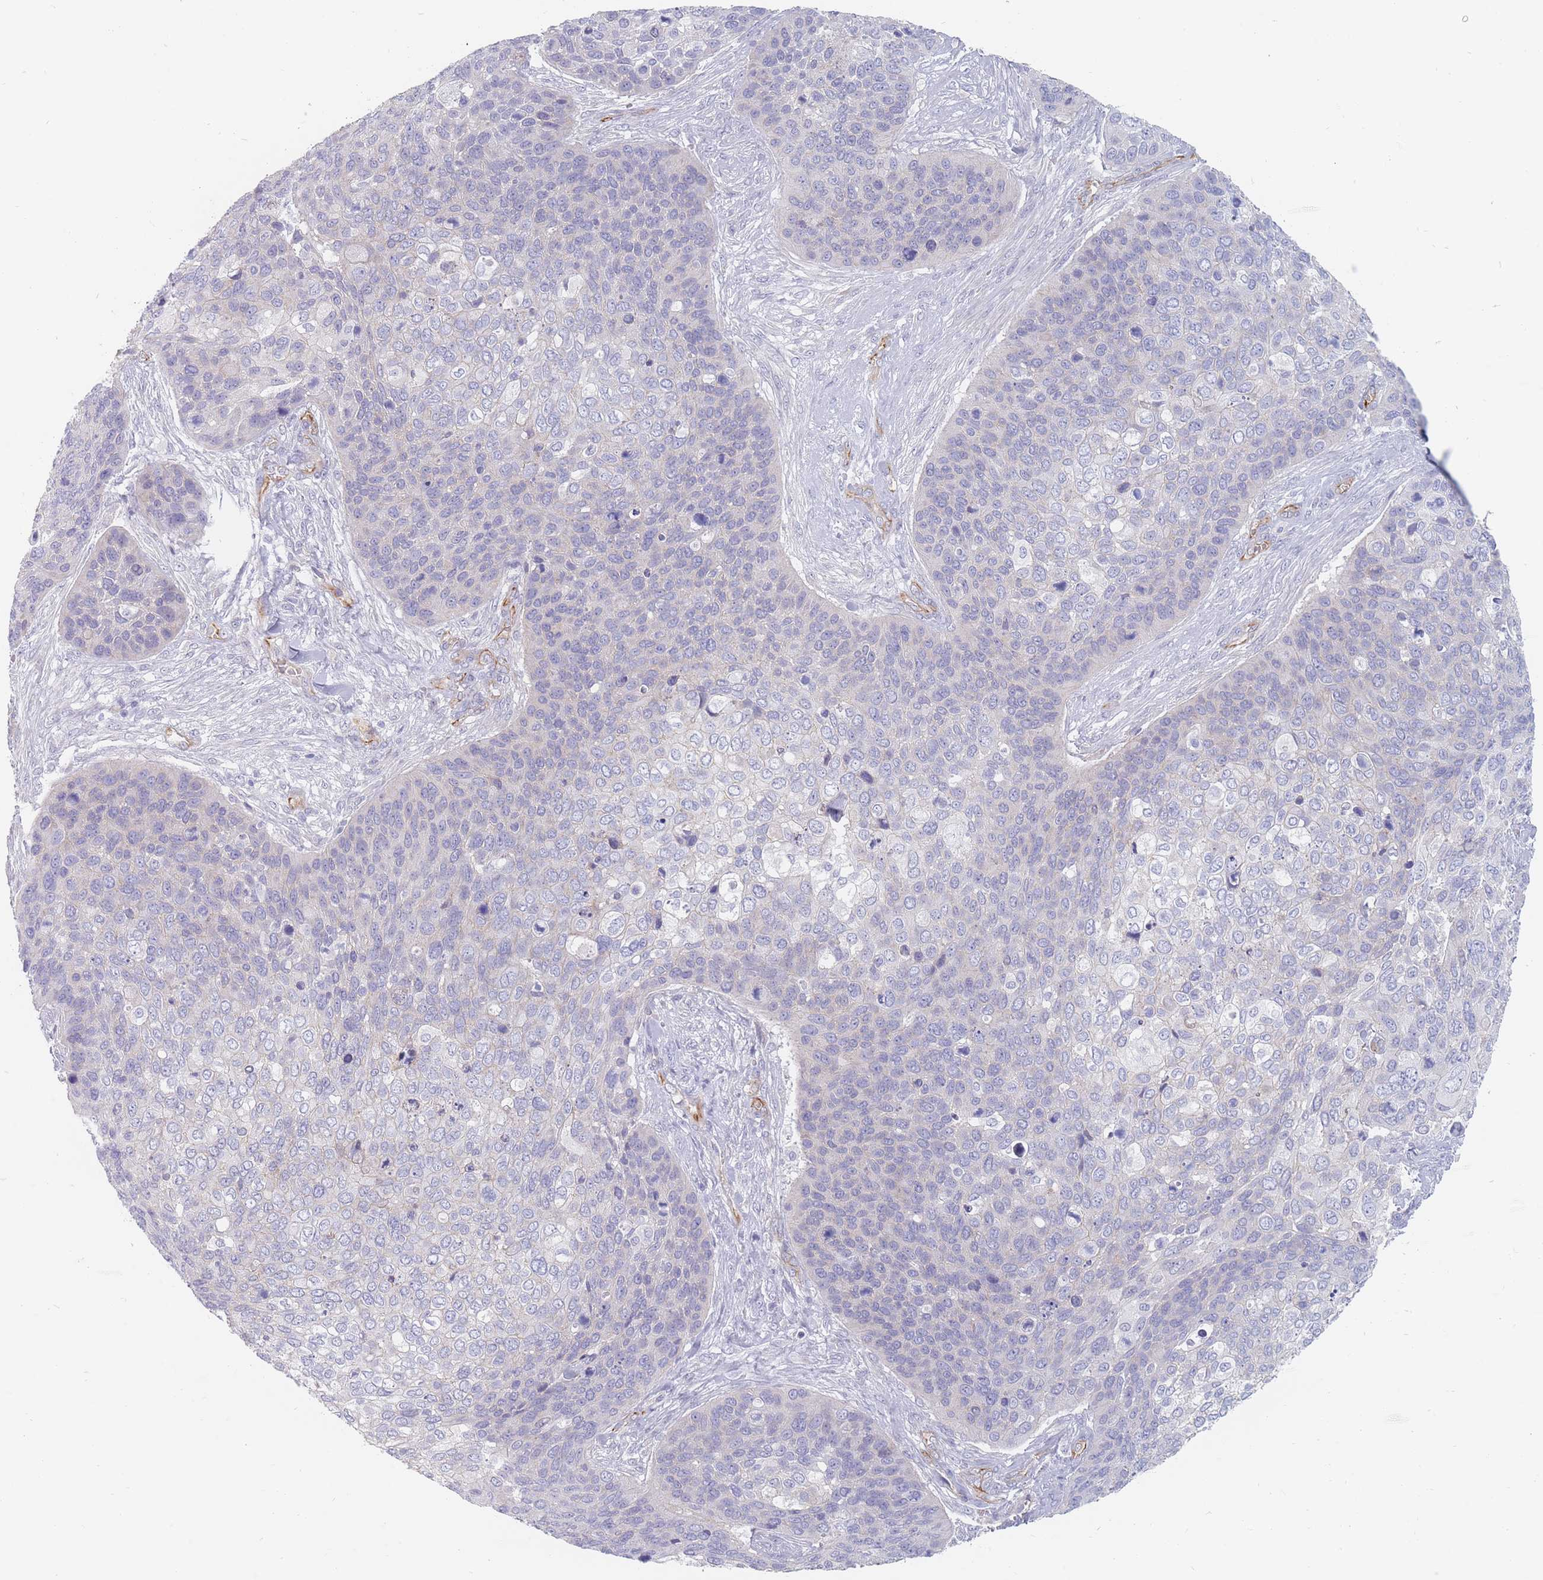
{"staining": {"intensity": "negative", "quantity": "none", "location": "none"}, "tissue": "skin cancer", "cell_type": "Tumor cells", "image_type": "cancer", "snomed": [{"axis": "morphology", "description": "Basal cell carcinoma"}, {"axis": "topography", "description": "Skin"}], "caption": "This image is of skin basal cell carcinoma stained with immunohistochemistry to label a protein in brown with the nuclei are counter-stained blue. There is no expression in tumor cells.", "gene": "ERBIN", "patient": {"sex": "female", "age": 74}}